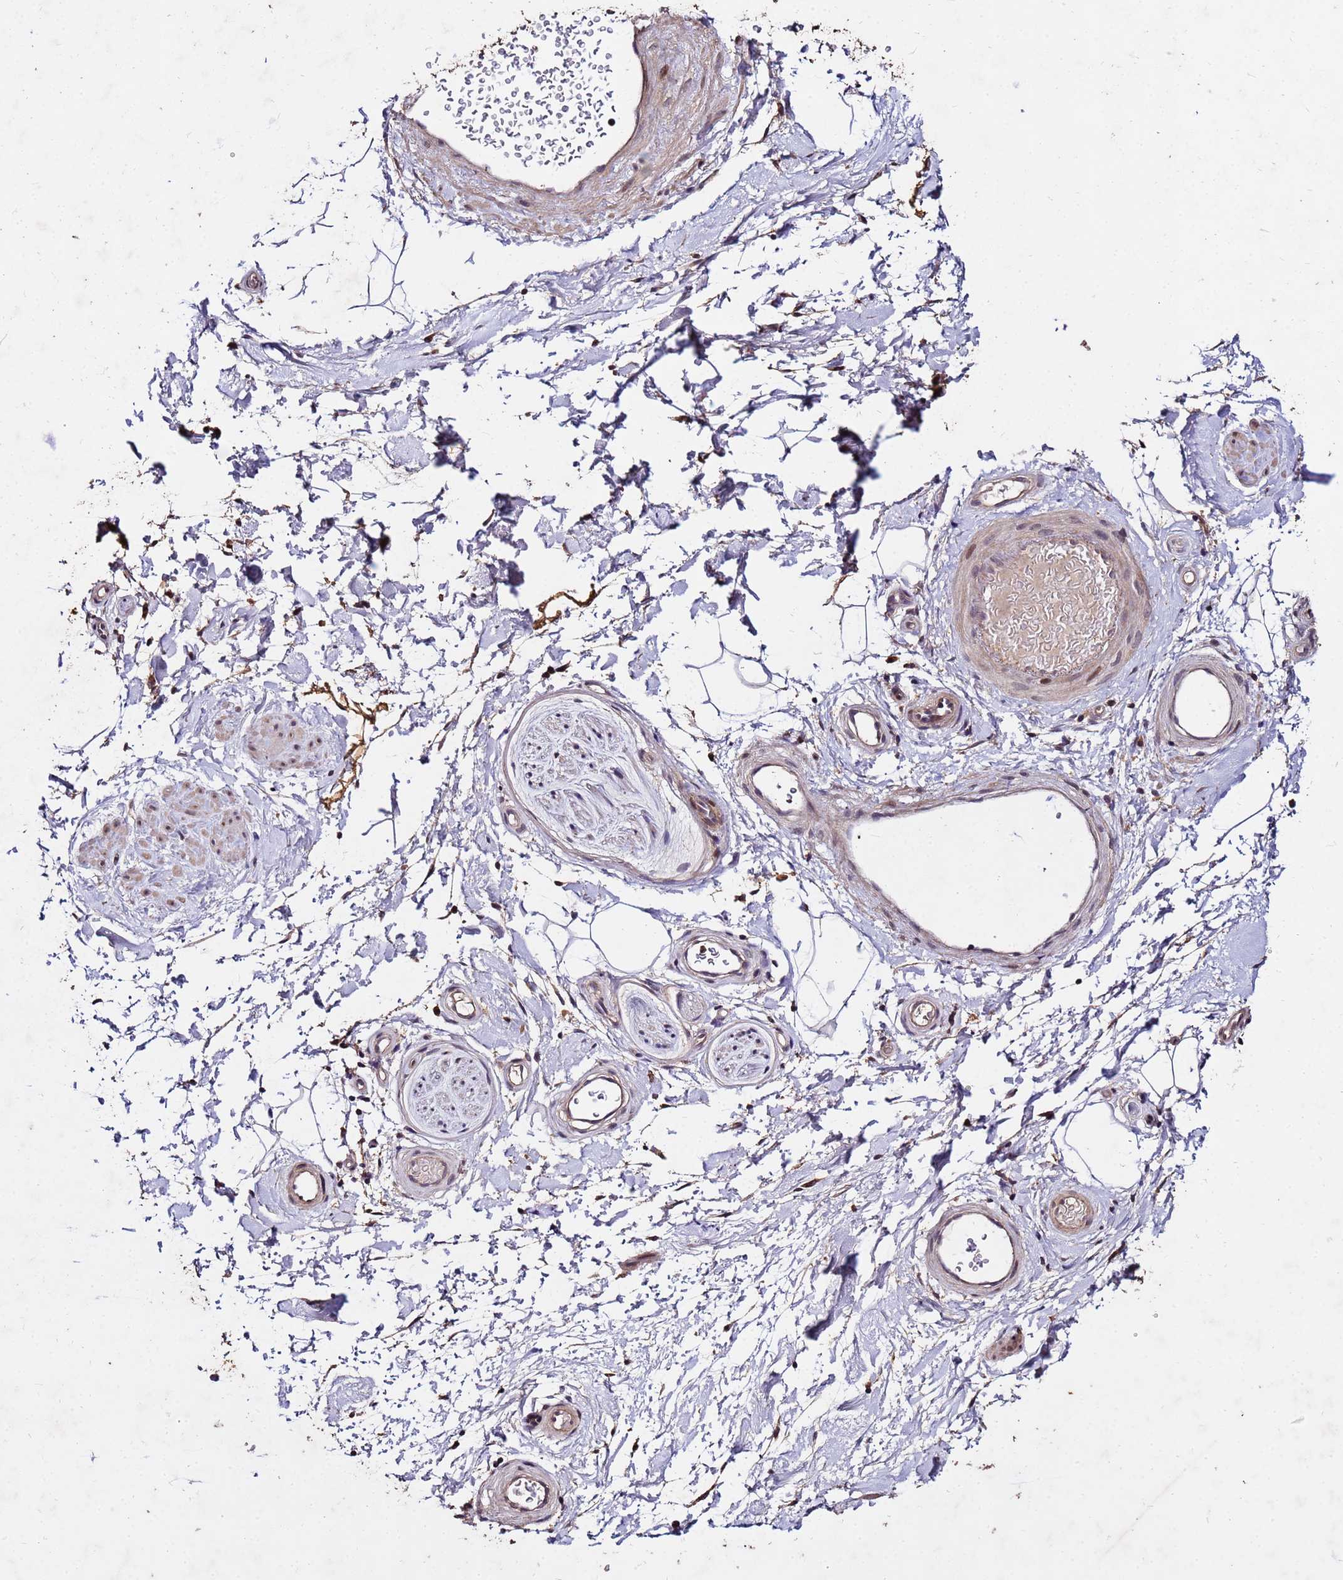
{"staining": {"intensity": "moderate", "quantity": ">75%", "location": "cytoplasmic/membranous"}, "tissue": "adipose tissue", "cell_type": "Adipocytes", "image_type": "normal", "snomed": [{"axis": "morphology", "description": "Normal tissue, NOS"}, {"axis": "topography", "description": "Soft tissue"}, {"axis": "topography", "description": "Adipose tissue"}, {"axis": "topography", "description": "Vascular tissue"}, {"axis": "topography", "description": "Peripheral nerve tissue"}], "caption": "High-magnification brightfield microscopy of unremarkable adipose tissue stained with DAB (3,3'-diaminobenzidine) (brown) and counterstained with hematoxylin (blue). adipocytes exhibit moderate cytoplasmic/membranous expression is present in about>75% of cells.", "gene": "TOR4A", "patient": {"sex": "male", "age": 74}}